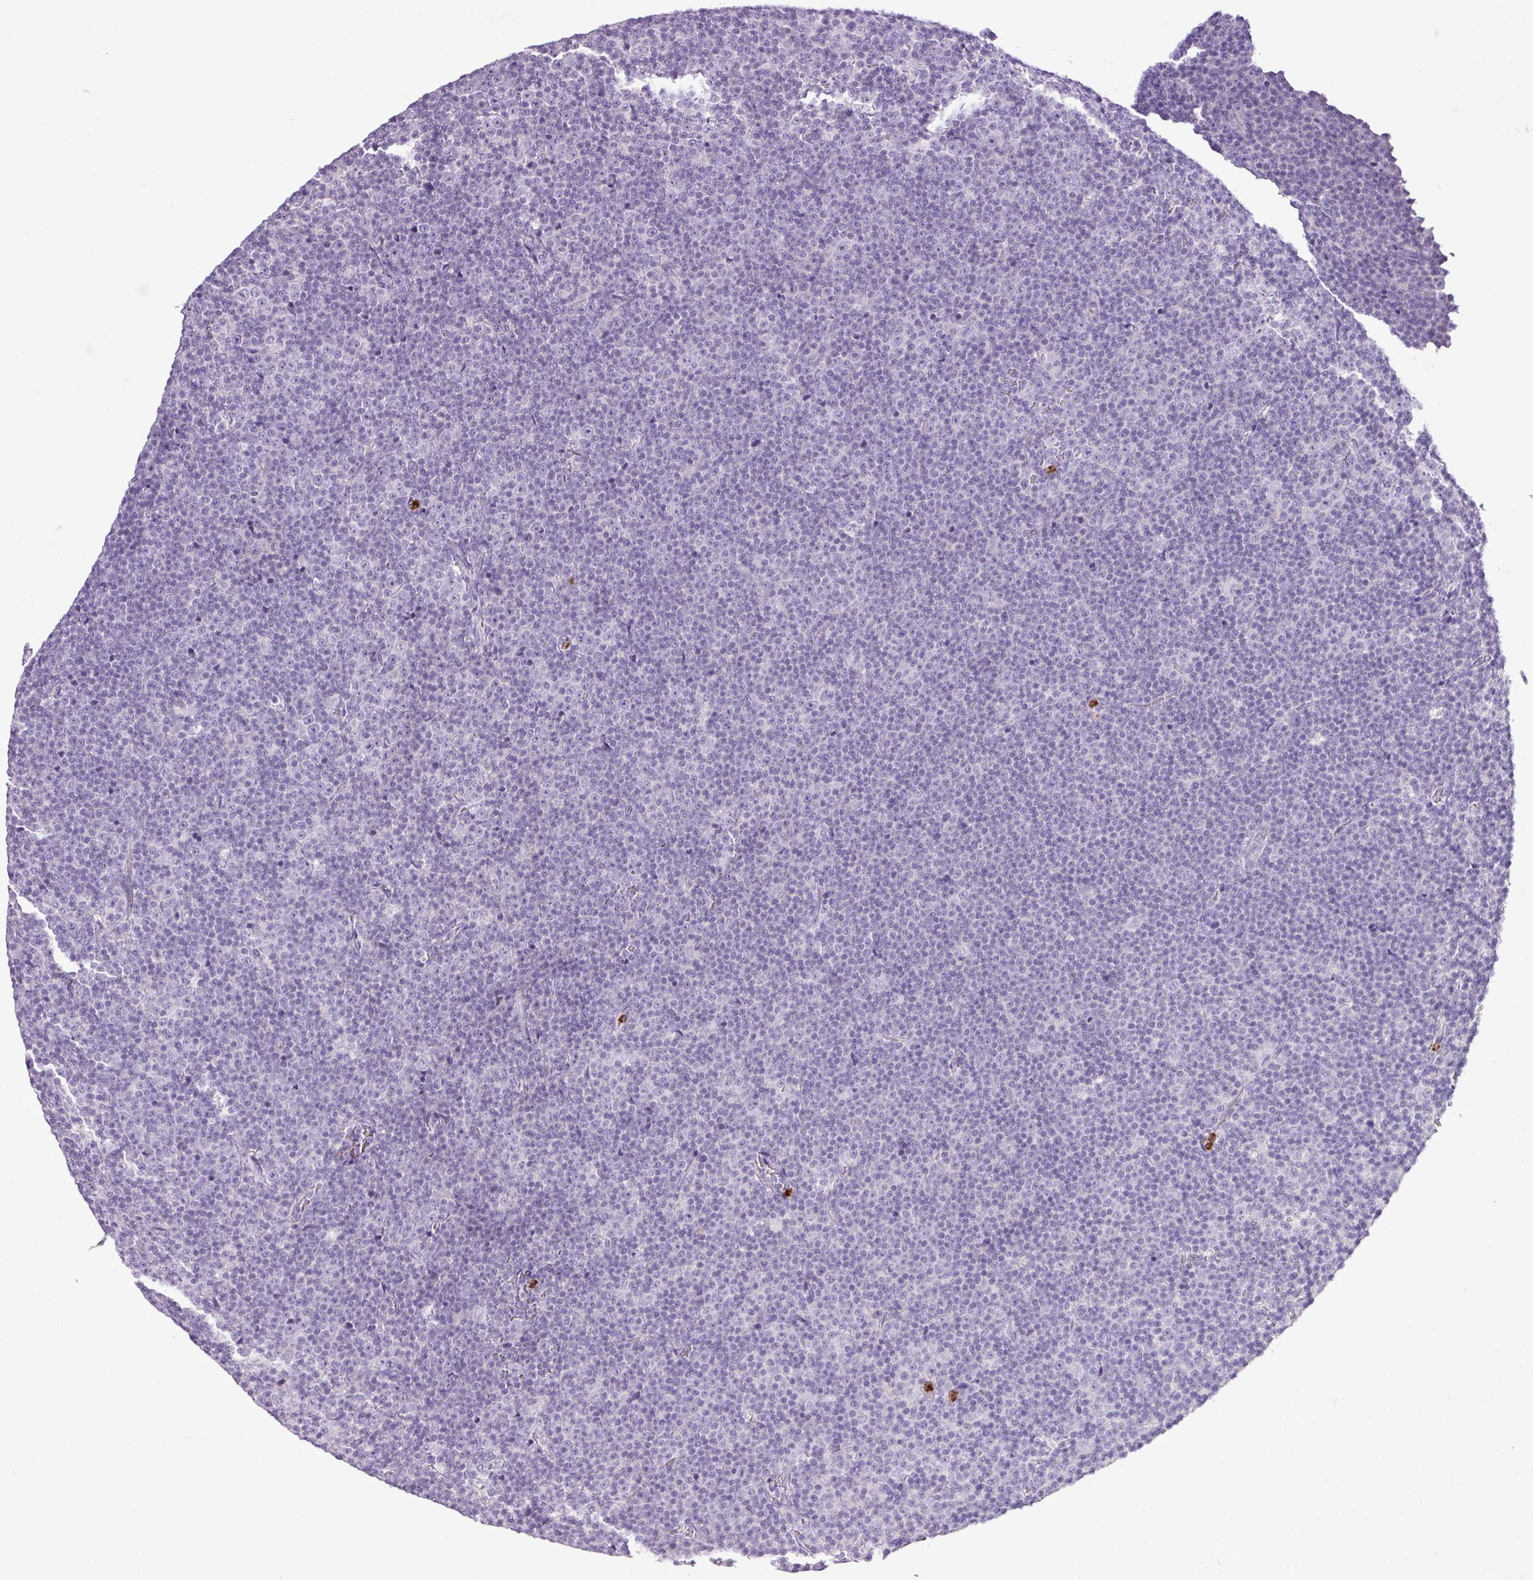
{"staining": {"intensity": "negative", "quantity": "none", "location": "none"}, "tissue": "lymphoma", "cell_type": "Tumor cells", "image_type": "cancer", "snomed": [{"axis": "morphology", "description": "Malignant lymphoma, non-Hodgkin's type, Low grade"}, {"axis": "topography", "description": "Lymph node"}], "caption": "The IHC histopathology image has no significant staining in tumor cells of low-grade malignant lymphoma, non-Hodgkin's type tissue. (DAB (3,3'-diaminobenzidine) IHC, high magnification).", "gene": "HTR3E", "patient": {"sex": "female", "age": 67}}